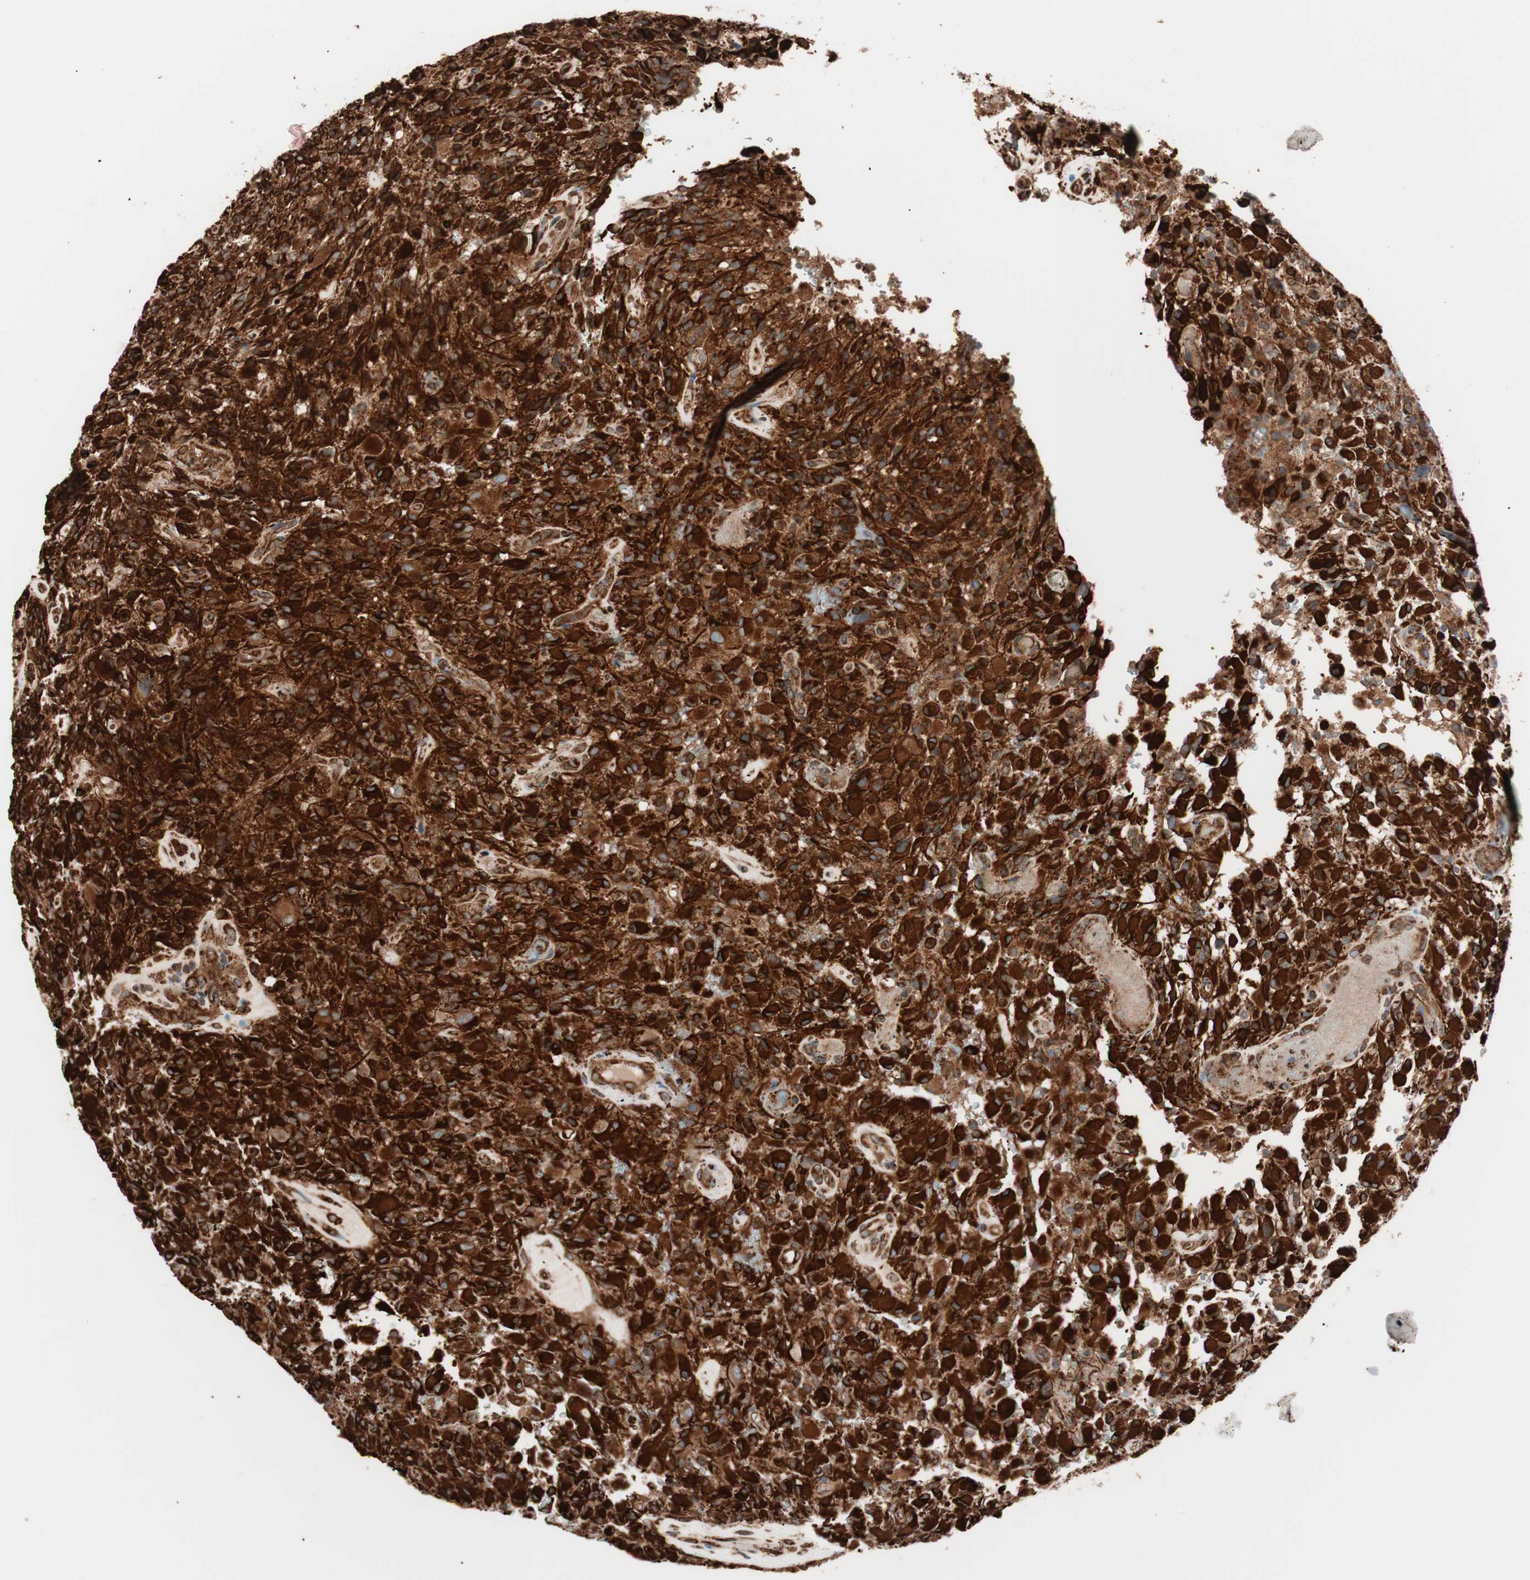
{"staining": {"intensity": "strong", "quantity": ">75%", "location": "cytoplasmic/membranous"}, "tissue": "glioma", "cell_type": "Tumor cells", "image_type": "cancer", "snomed": [{"axis": "morphology", "description": "Glioma, malignant, High grade"}, {"axis": "topography", "description": "Brain"}], "caption": "Glioma stained with immunohistochemistry reveals strong cytoplasmic/membranous staining in about >75% of tumor cells.", "gene": "VEGFA", "patient": {"sex": "male", "age": 71}}